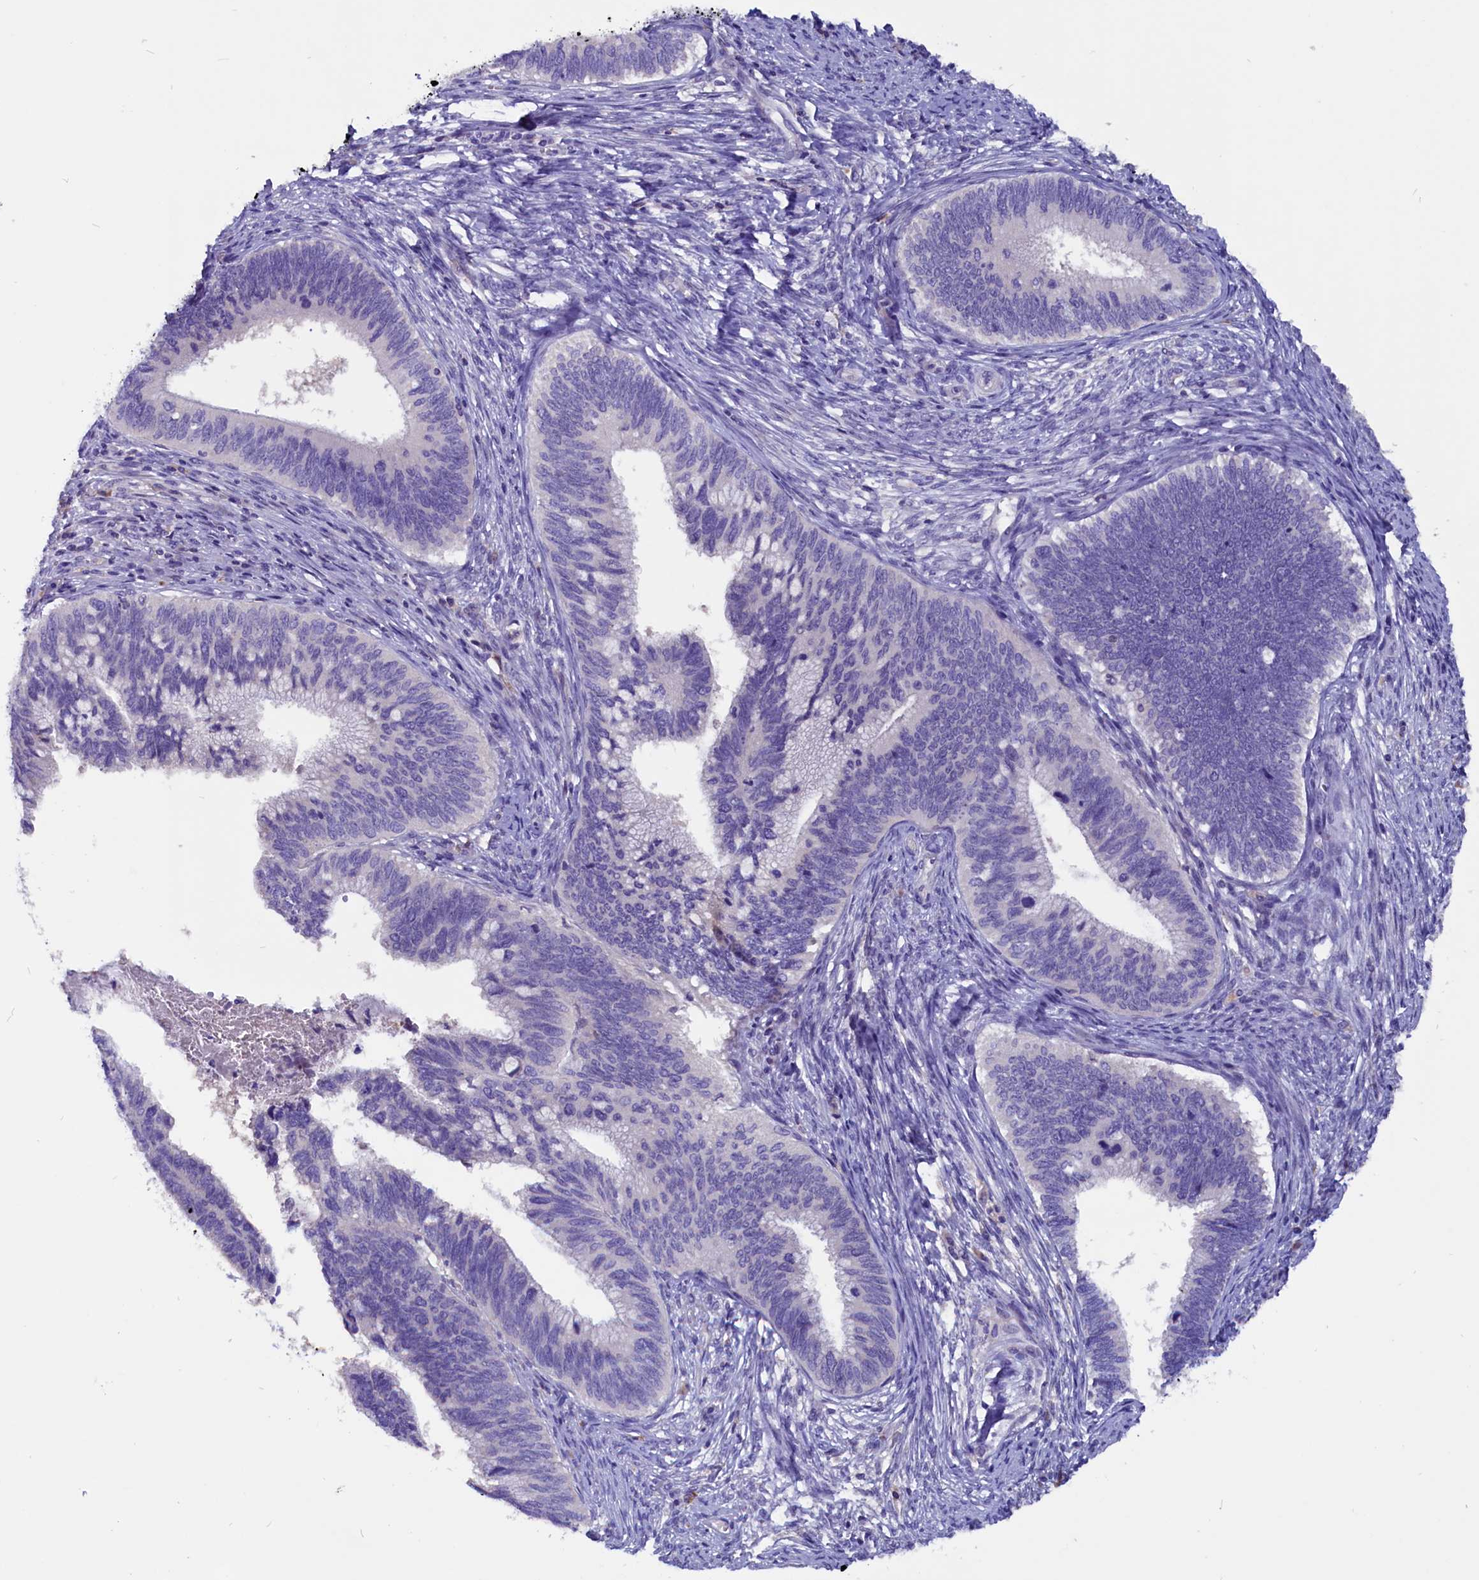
{"staining": {"intensity": "negative", "quantity": "none", "location": "none"}, "tissue": "cervical cancer", "cell_type": "Tumor cells", "image_type": "cancer", "snomed": [{"axis": "morphology", "description": "Adenocarcinoma, NOS"}, {"axis": "topography", "description": "Cervix"}], "caption": "Cervical adenocarcinoma was stained to show a protein in brown. There is no significant expression in tumor cells.", "gene": "CCBE1", "patient": {"sex": "female", "age": 42}}